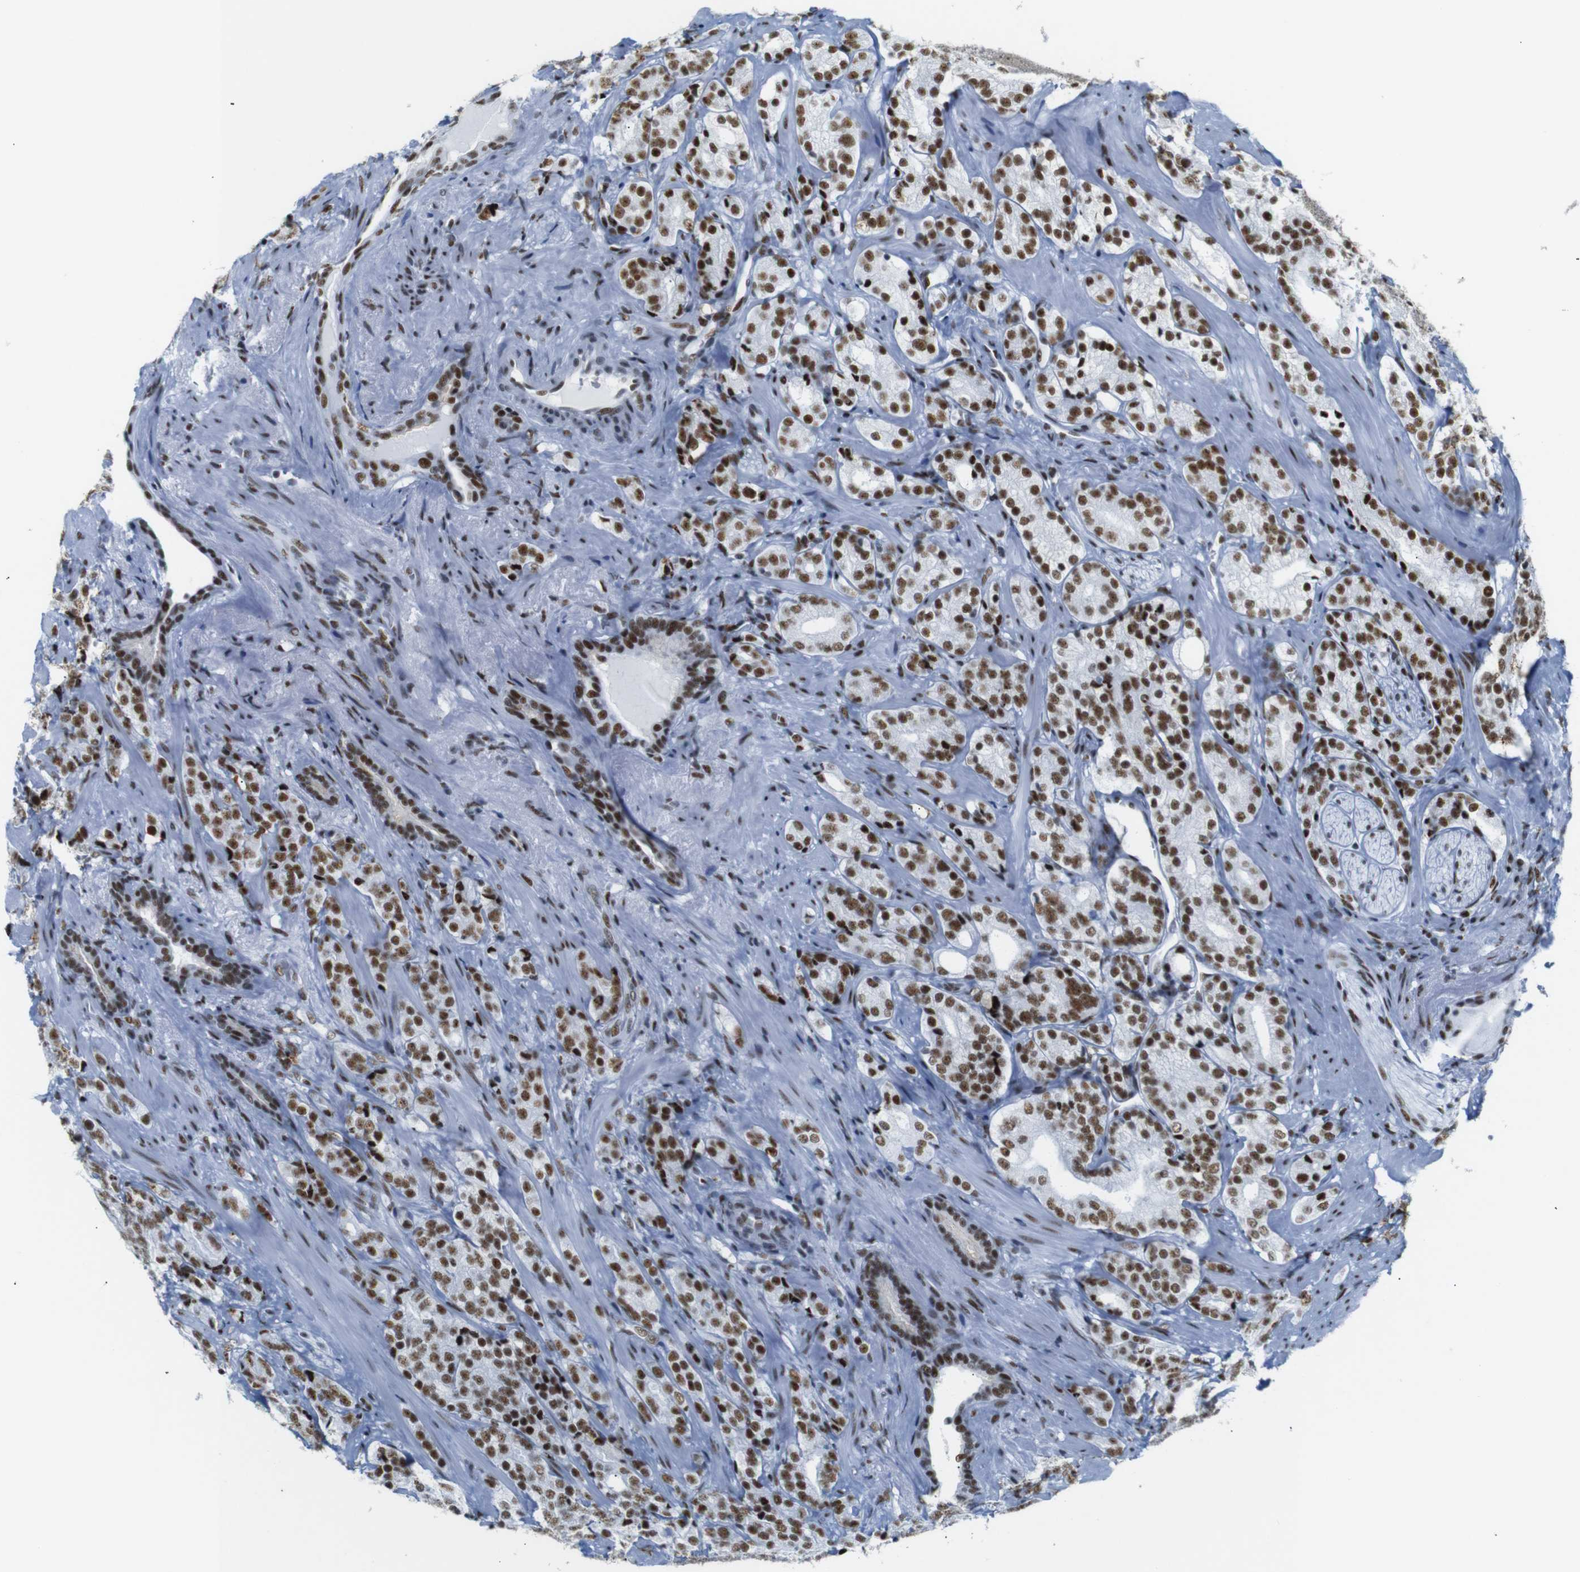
{"staining": {"intensity": "strong", "quantity": ">75%", "location": "nuclear"}, "tissue": "prostate cancer", "cell_type": "Tumor cells", "image_type": "cancer", "snomed": [{"axis": "morphology", "description": "Adenocarcinoma, High grade"}, {"axis": "topography", "description": "Prostate"}], "caption": "High-grade adenocarcinoma (prostate) stained with DAB IHC exhibits high levels of strong nuclear positivity in approximately >75% of tumor cells. The protein is shown in brown color, while the nuclei are stained blue.", "gene": "TRA2B", "patient": {"sex": "male", "age": 71}}